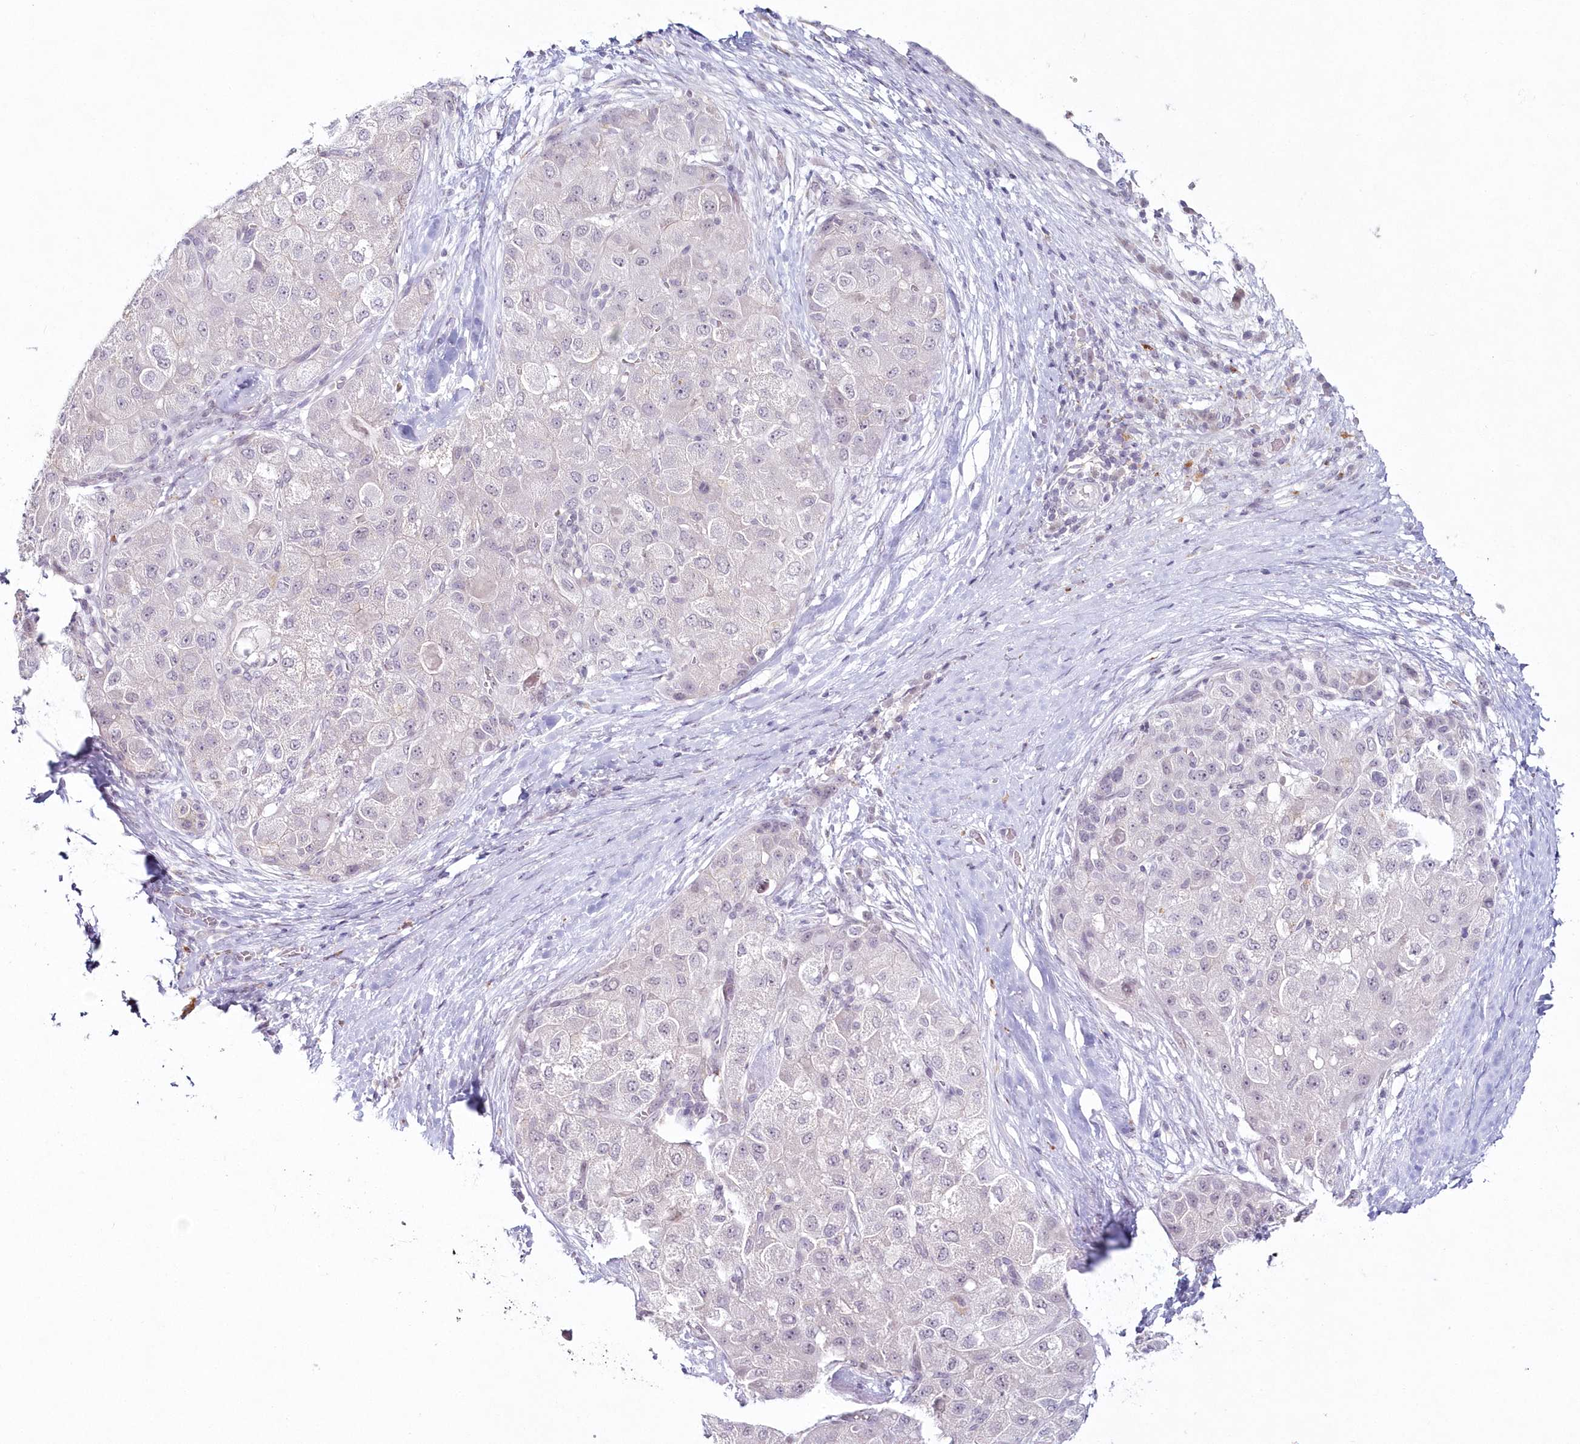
{"staining": {"intensity": "negative", "quantity": "none", "location": "none"}, "tissue": "liver cancer", "cell_type": "Tumor cells", "image_type": "cancer", "snomed": [{"axis": "morphology", "description": "Carcinoma, Hepatocellular, NOS"}, {"axis": "topography", "description": "Liver"}], "caption": "Immunohistochemistry image of human liver hepatocellular carcinoma stained for a protein (brown), which shows no positivity in tumor cells.", "gene": "HYCC2", "patient": {"sex": "male", "age": 80}}